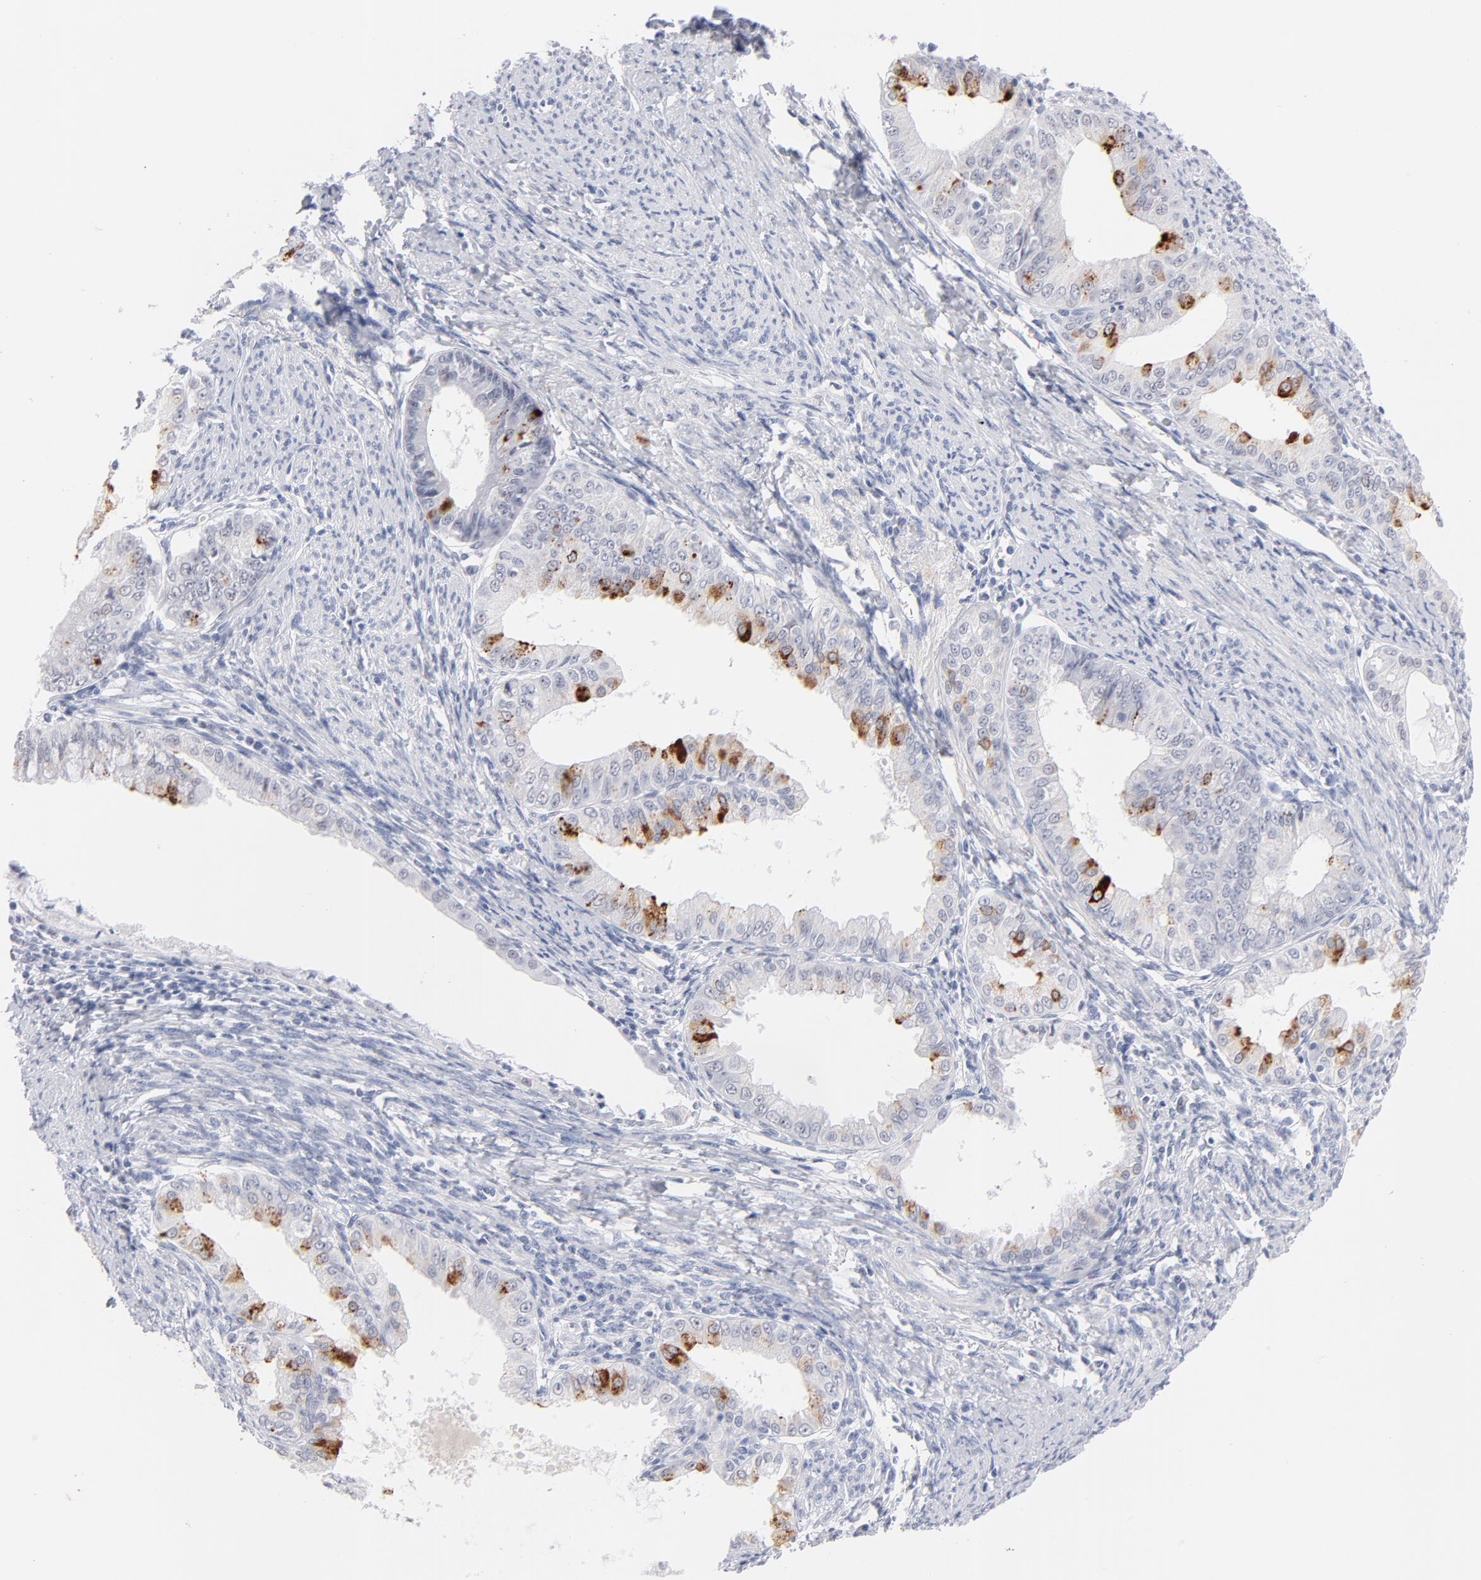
{"staining": {"intensity": "strong", "quantity": "<25%", "location": "cytoplasmic/membranous"}, "tissue": "endometrial cancer", "cell_type": "Tumor cells", "image_type": "cancer", "snomed": [{"axis": "morphology", "description": "Adenocarcinoma, NOS"}, {"axis": "topography", "description": "Endometrium"}], "caption": "This photomicrograph displays endometrial cancer stained with immunohistochemistry (IHC) to label a protein in brown. The cytoplasmic/membranous of tumor cells show strong positivity for the protein. Nuclei are counter-stained blue.", "gene": "KHNYN", "patient": {"sex": "female", "age": 76}}